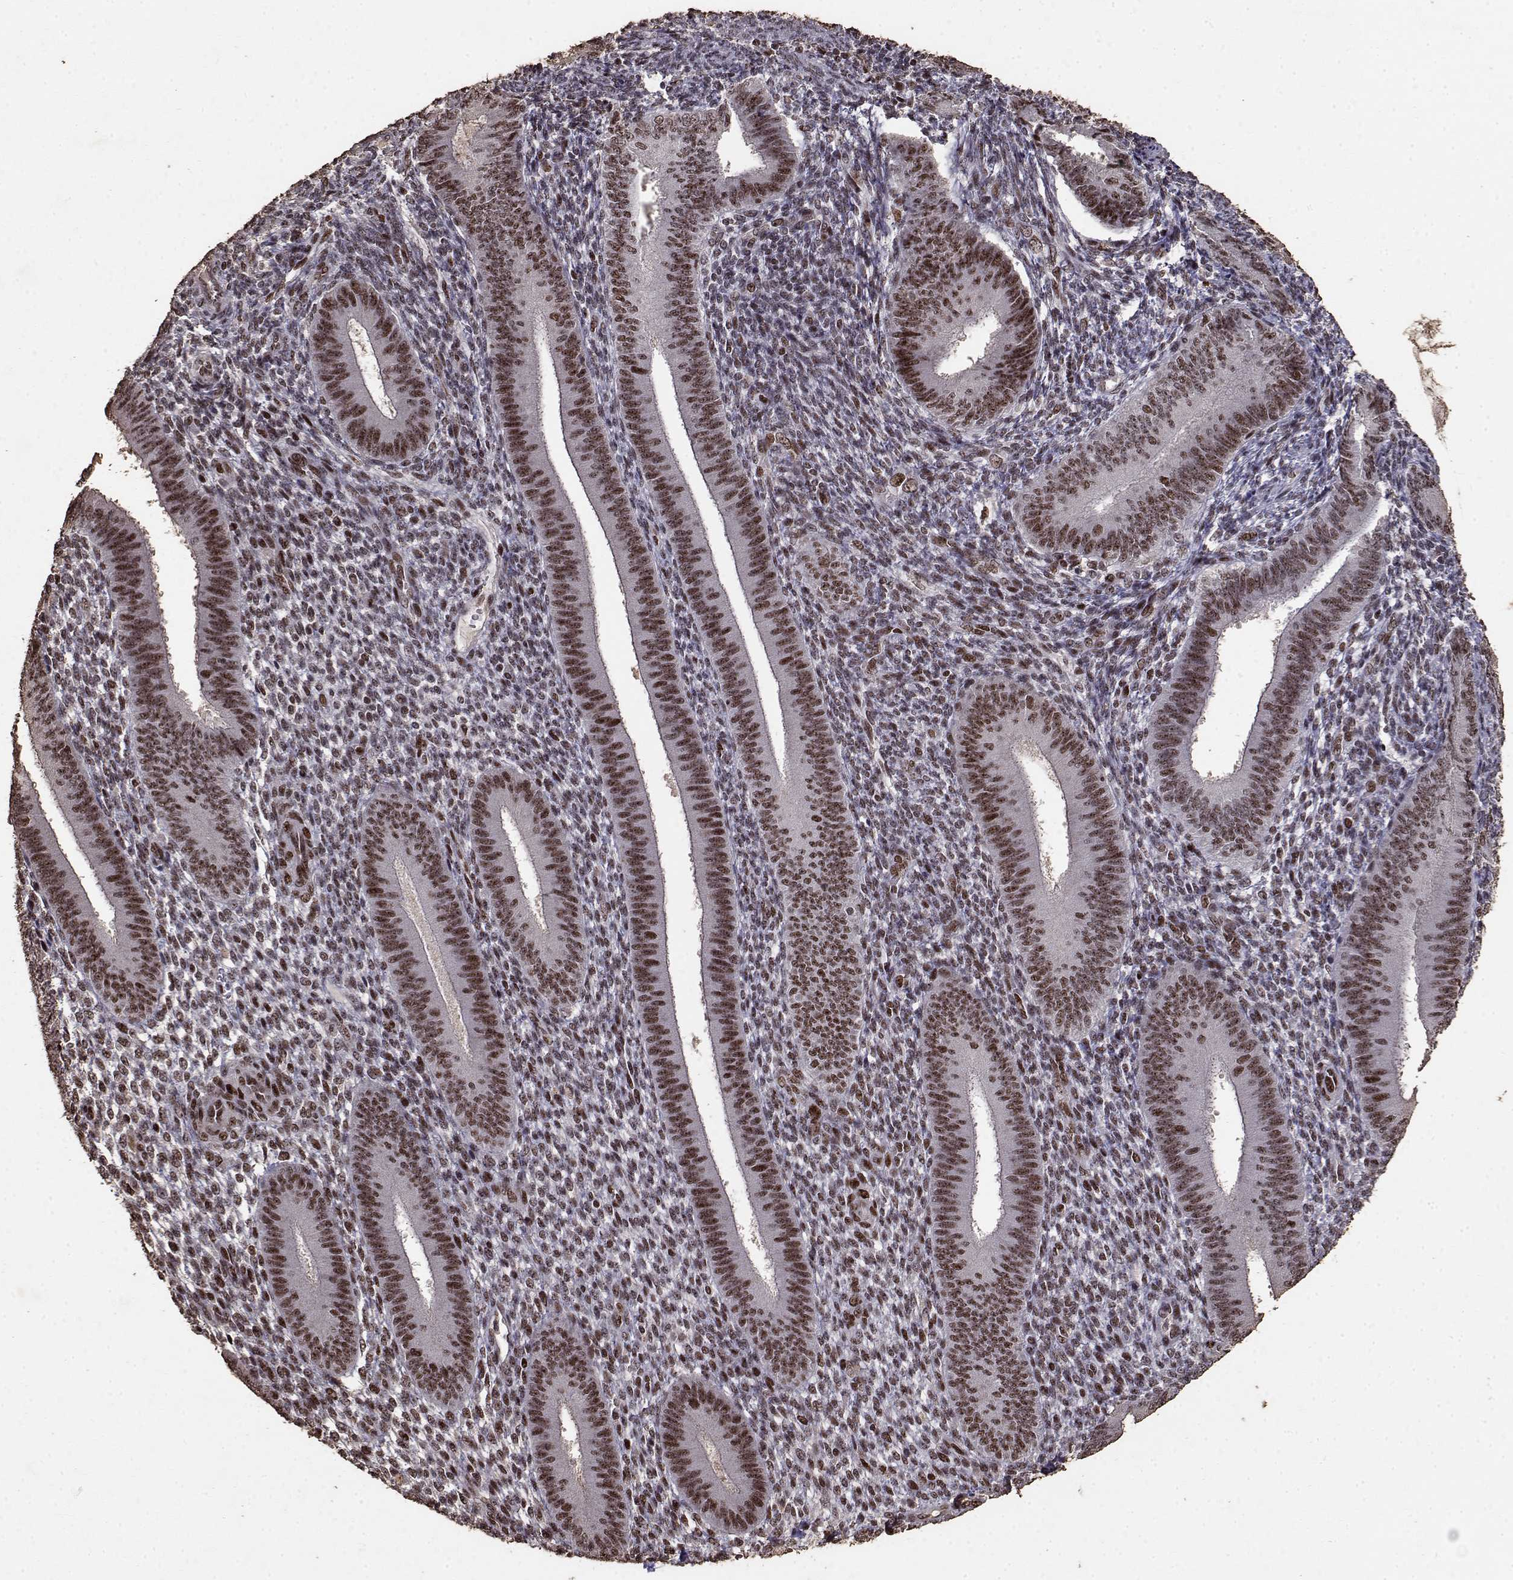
{"staining": {"intensity": "moderate", "quantity": ">75%", "location": "nuclear"}, "tissue": "endometrium", "cell_type": "Cells in endometrial stroma", "image_type": "normal", "snomed": [{"axis": "morphology", "description": "Normal tissue, NOS"}, {"axis": "topography", "description": "Endometrium"}], "caption": "The histopathology image shows immunohistochemical staining of unremarkable endometrium. There is moderate nuclear positivity is identified in approximately >75% of cells in endometrial stroma.", "gene": "TOE1", "patient": {"sex": "female", "age": 39}}